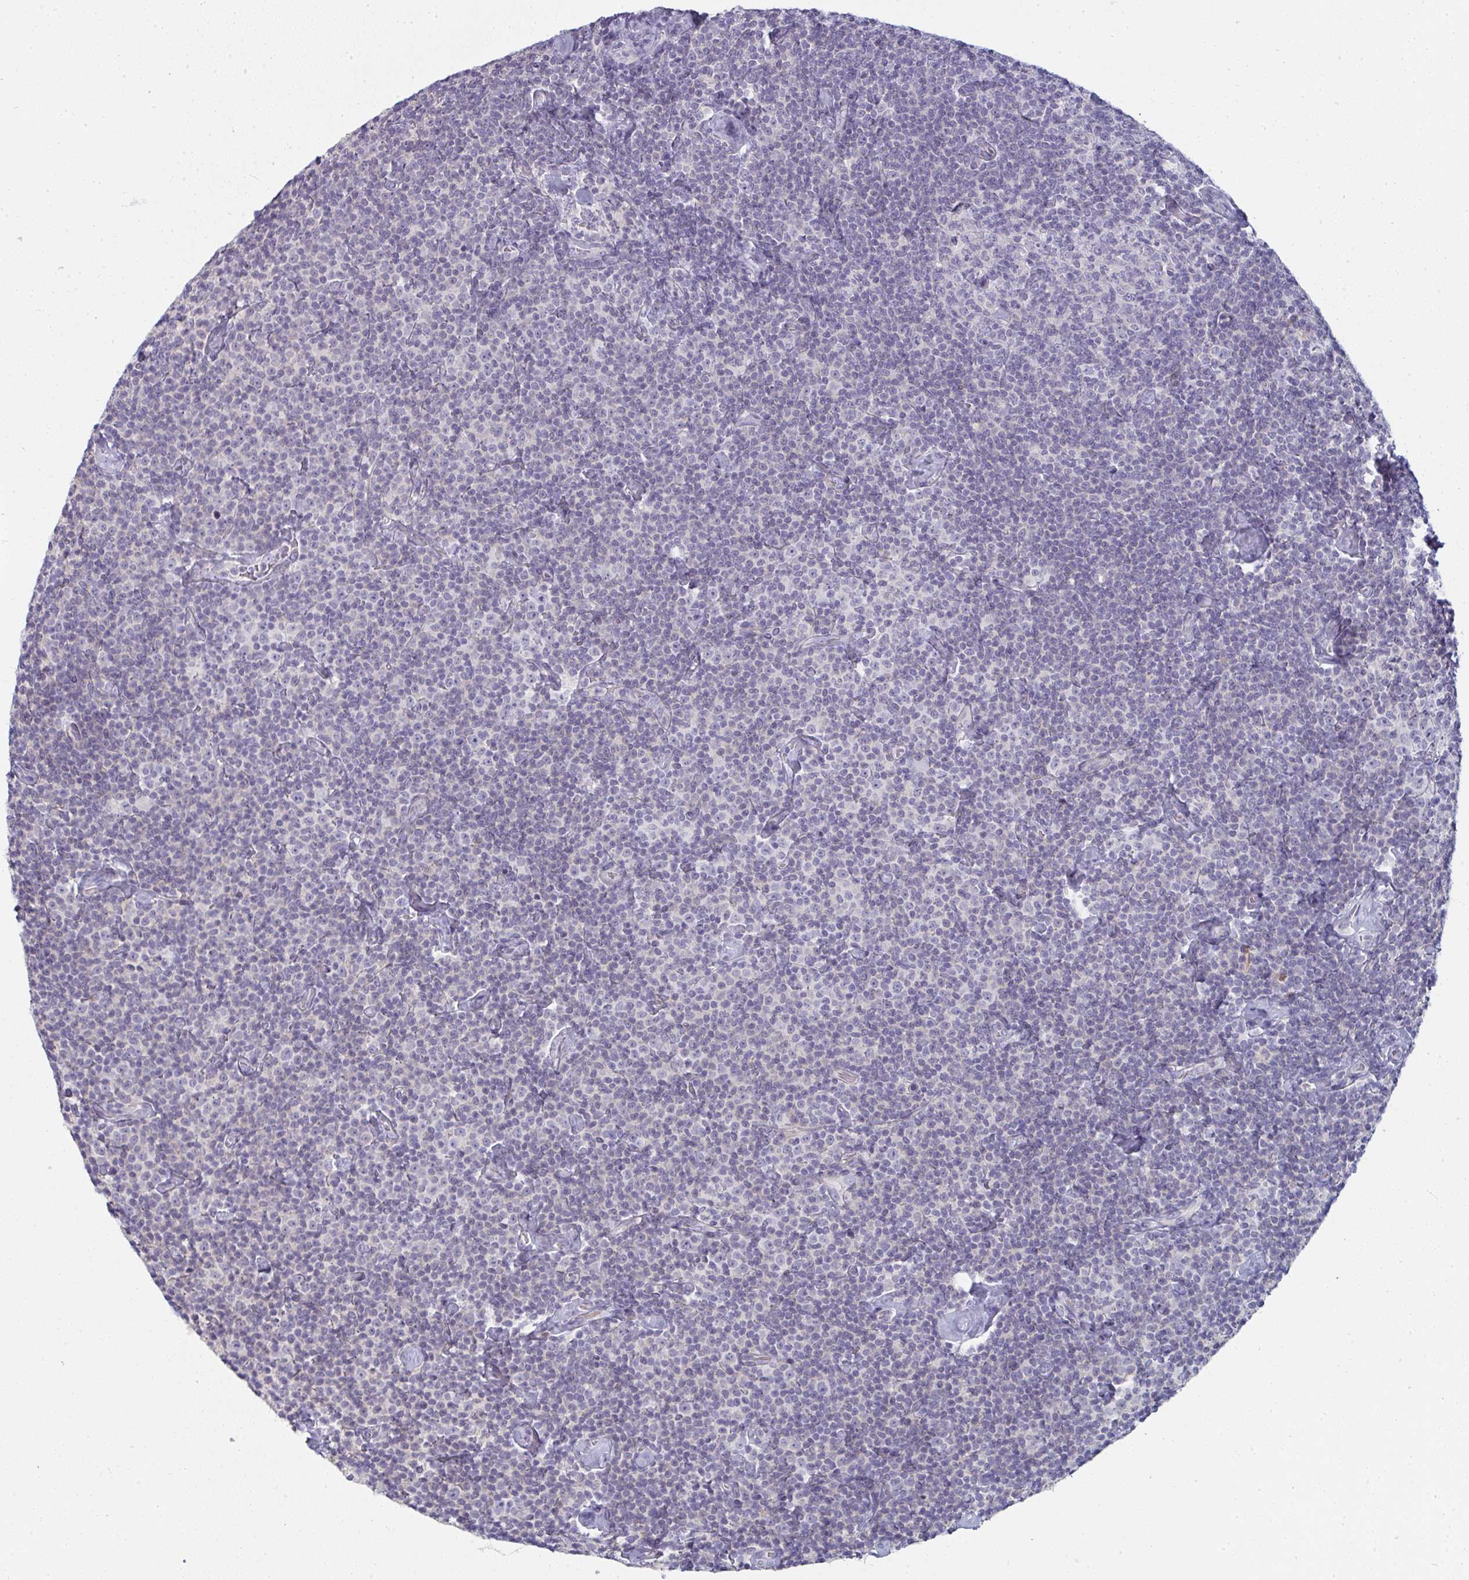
{"staining": {"intensity": "negative", "quantity": "none", "location": "none"}, "tissue": "lymphoma", "cell_type": "Tumor cells", "image_type": "cancer", "snomed": [{"axis": "morphology", "description": "Malignant lymphoma, non-Hodgkin's type, Low grade"}, {"axis": "topography", "description": "Lymph node"}], "caption": "The IHC histopathology image has no significant positivity in tumor cells of lymphoma tissue.", "gene": "SHB", "patient": {"sex": "male", "age": 81}}